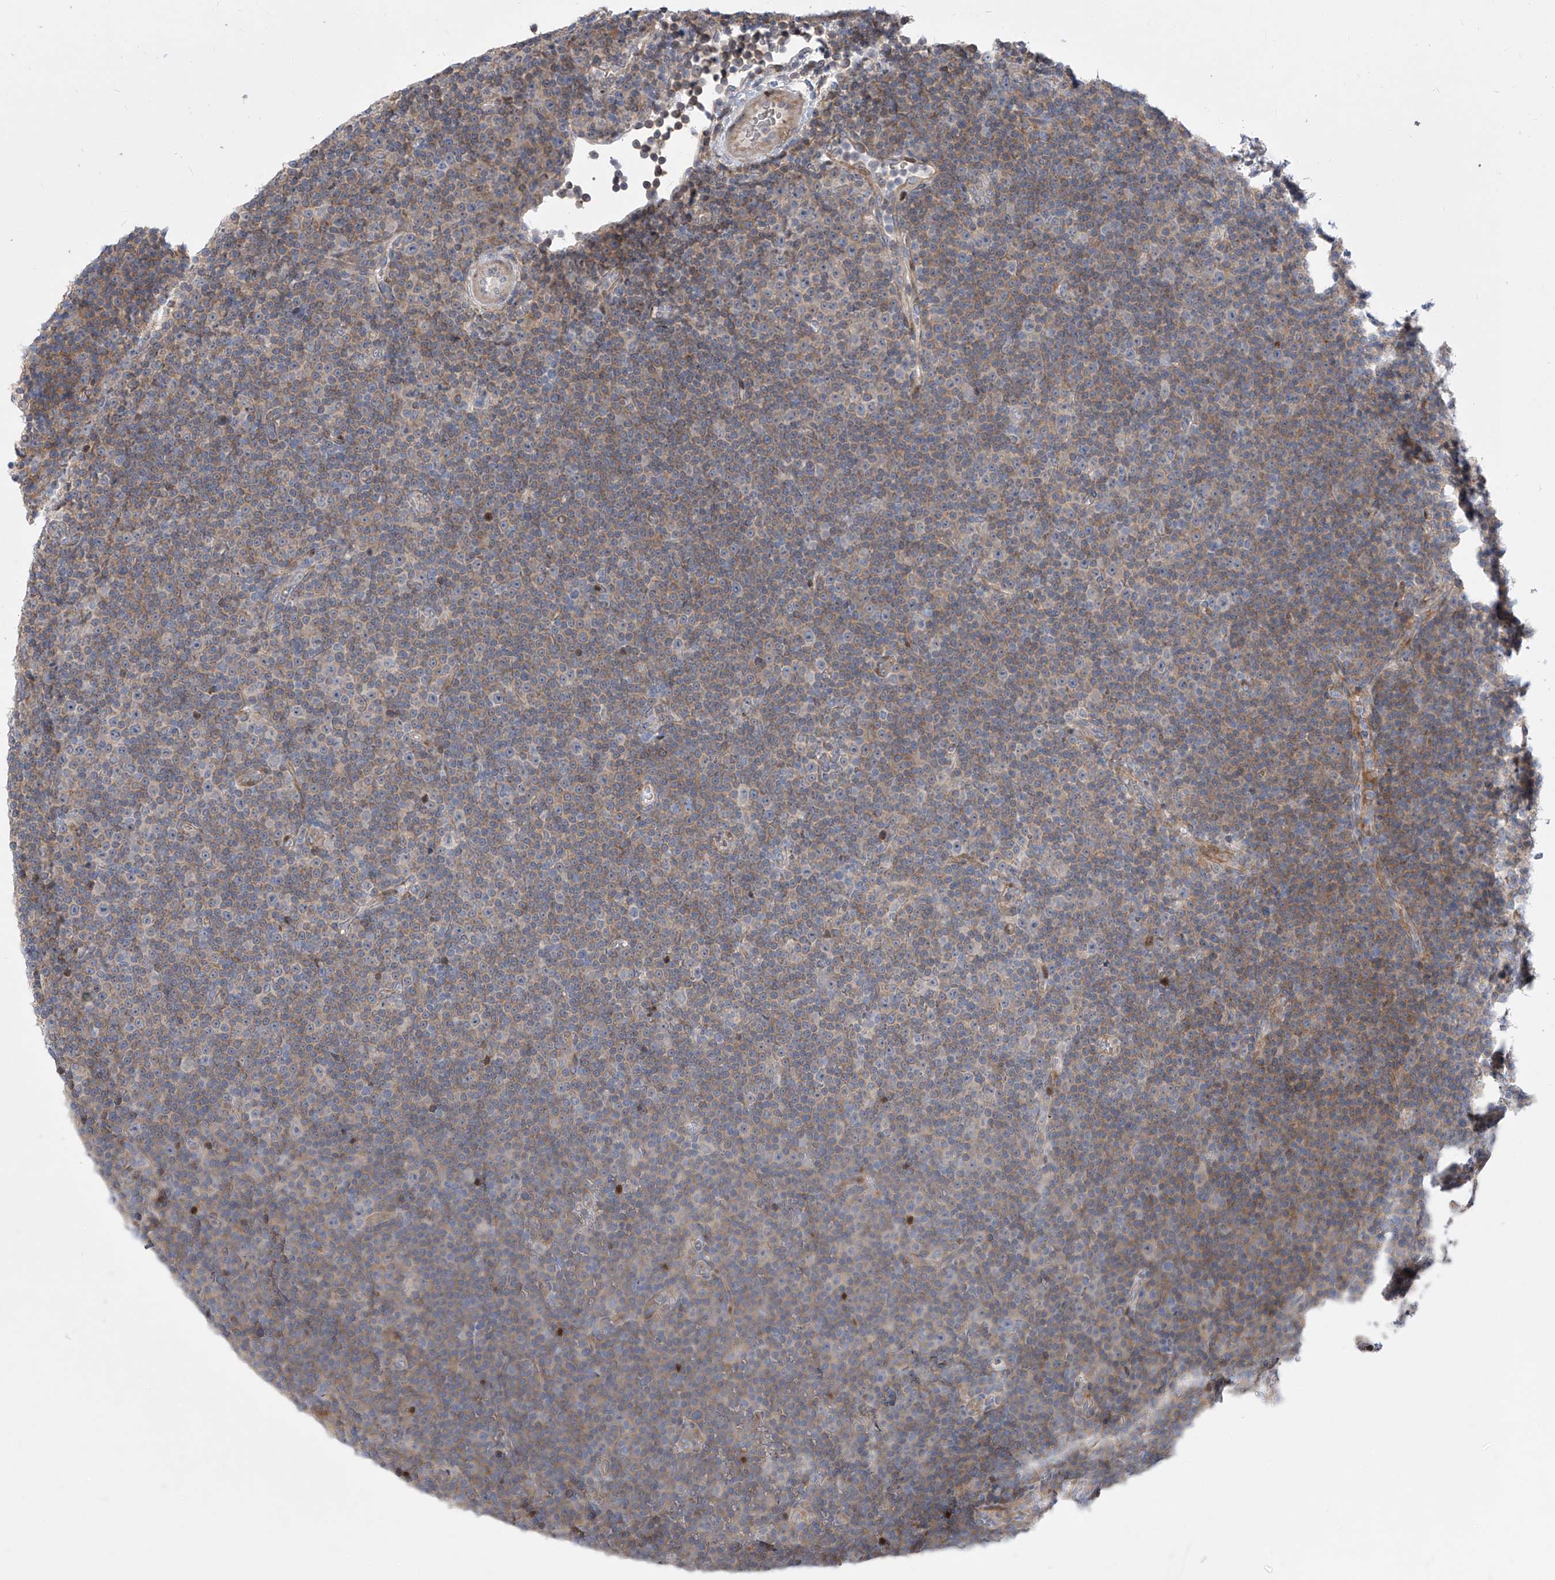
{"staining": {"intensity": "weak", "quantity": "25%-75%", "location": "cytoplasmic/membranous"}, "tissue": "lymphoma", "cell_type": "Tumor cells", "image_type": "cancer", "snomed": [{"axis": "morphology", "description": "Malignant lymphoma, non-Hodgkin's type, Low grade"}, {"axis": "topography", "description": "Lymph node"}], "caption": "Immunohistochemistry (IHC) of human low-grade malignant lymphoma, non-Hodgkin's type demonstrates low levels of weak cytoplasmic/membranous expression in about 25%-75% of tumor cells.", "gene": "LRRC1", "patient": {"sex": "female", "age": 67}}